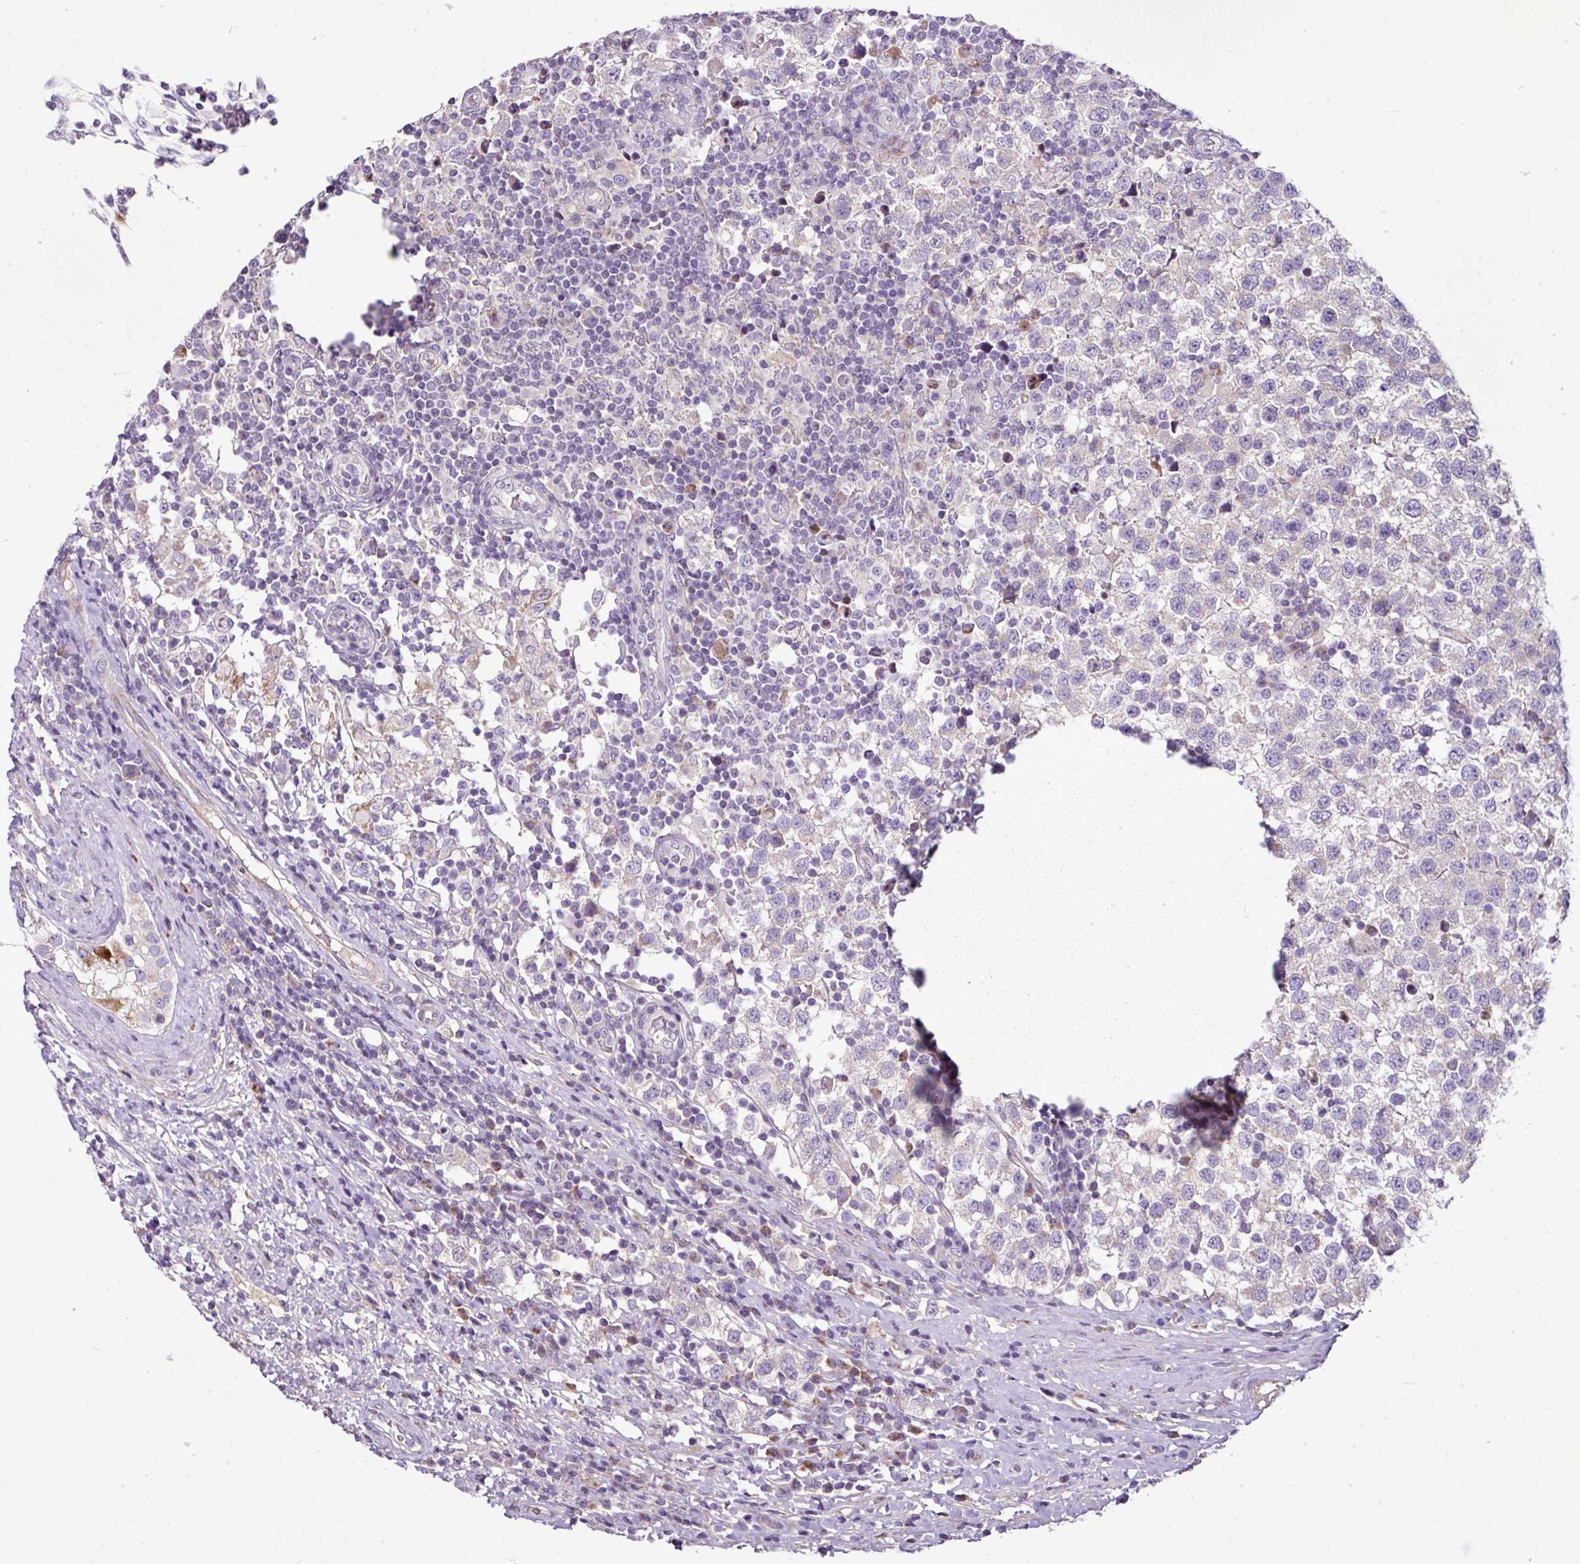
{"staining": {"intensity": "negative", "quantity": "none", "location": "none"}, "tissue": "testis cancer", "cell_type": "Tumor cells", "image_type": "cancer", "snomed": [{"axis": "morphology", "description": "Seminoma, NOS"}, {"axis": "topography", "description": "Testis"}], "caption": "Immunohistochemical staining of human seminoma (testis) shows no significant positivity in tumor cells.", "gene": "GAN", "patient": {"sex": "male", "age": 34}}